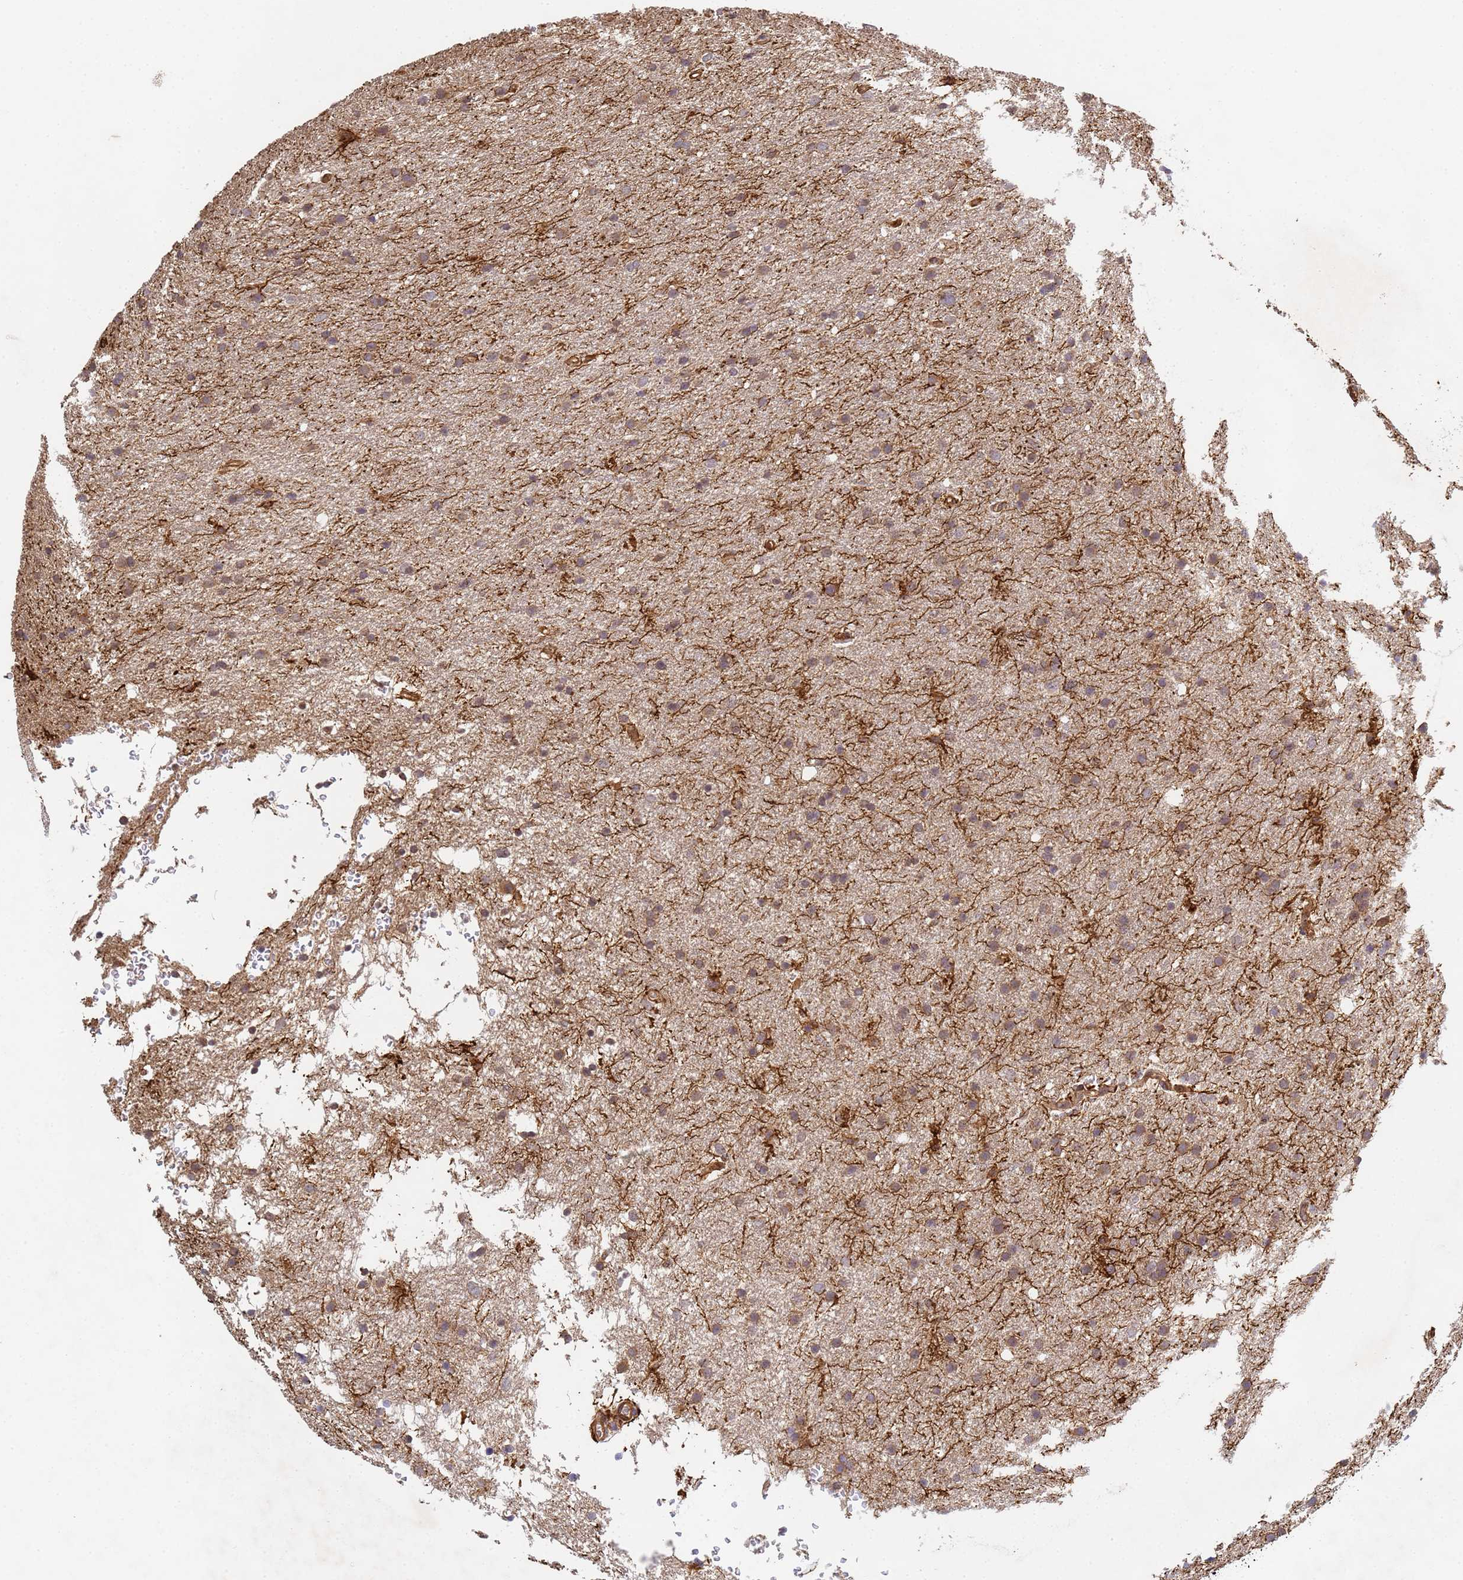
{"staining": {"intensity": "weak", "quantity": ">75%", "location": "cytoplasmic/membranous"}, "tissue": "glioma", "cell_type": "Tumor cells", "image_type": "cancer", "snomed": [{"axis": "morphology", "description": "Glioma, malignant, High grade"}, {"axis": "topography", "description": "Cerebral cortex"}], "caption": "Immunohistochemistry (IHC) micrograph of neoplastic tissue: human malignant high-grade glioma stained using IHC reveals low levels of weak protein expression localized specifically in the cytoplasmic/membranous of tumor cells, appearing as a cytoplasmic/membranous brown color.", "gene": "C8orf34", "patient": {"sex": "female", "age": 36}}